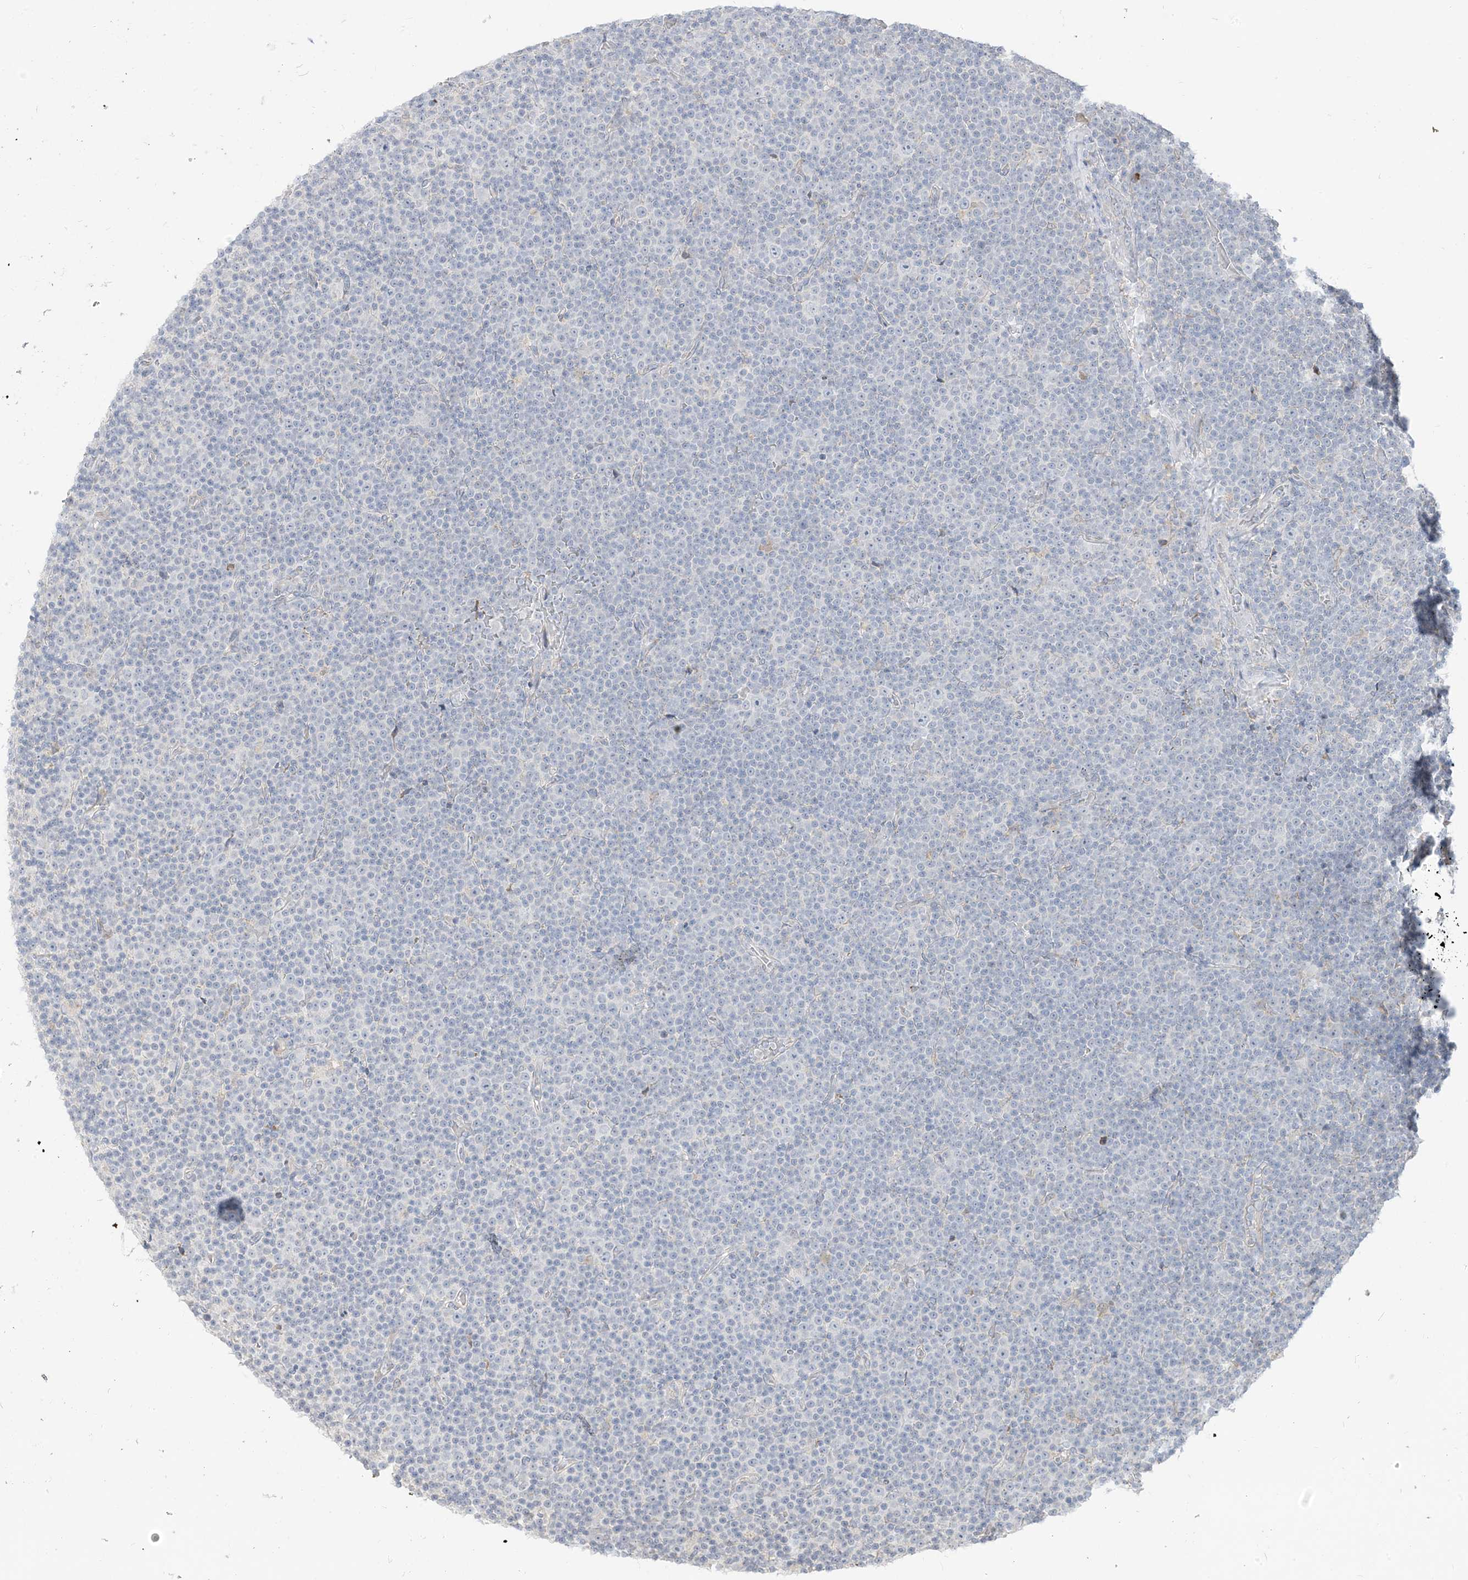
{"staining": {"intensity": "negative", "quantity": "none", "location": "none"}, "tissue": "lymphoma", "cell_type": "Tumor cells", "image_type": "cancer", "snomed": [{"axis": "morphology", "description": "Malignant lymphoma, non-Hodgkin's type, Low grade"}, {"axis": "topography", "description": "Lymph node"}], "caption": "High power microscopy micrograph of an immunohistochemistry (IHC) image of lymphoma, revealing no significant staining in tumor cells. (DAB immunohistochemistry with hematoxylin counter stain).", "gene": "LOXL3", "patient": {"sex": "female", "age": 67}}